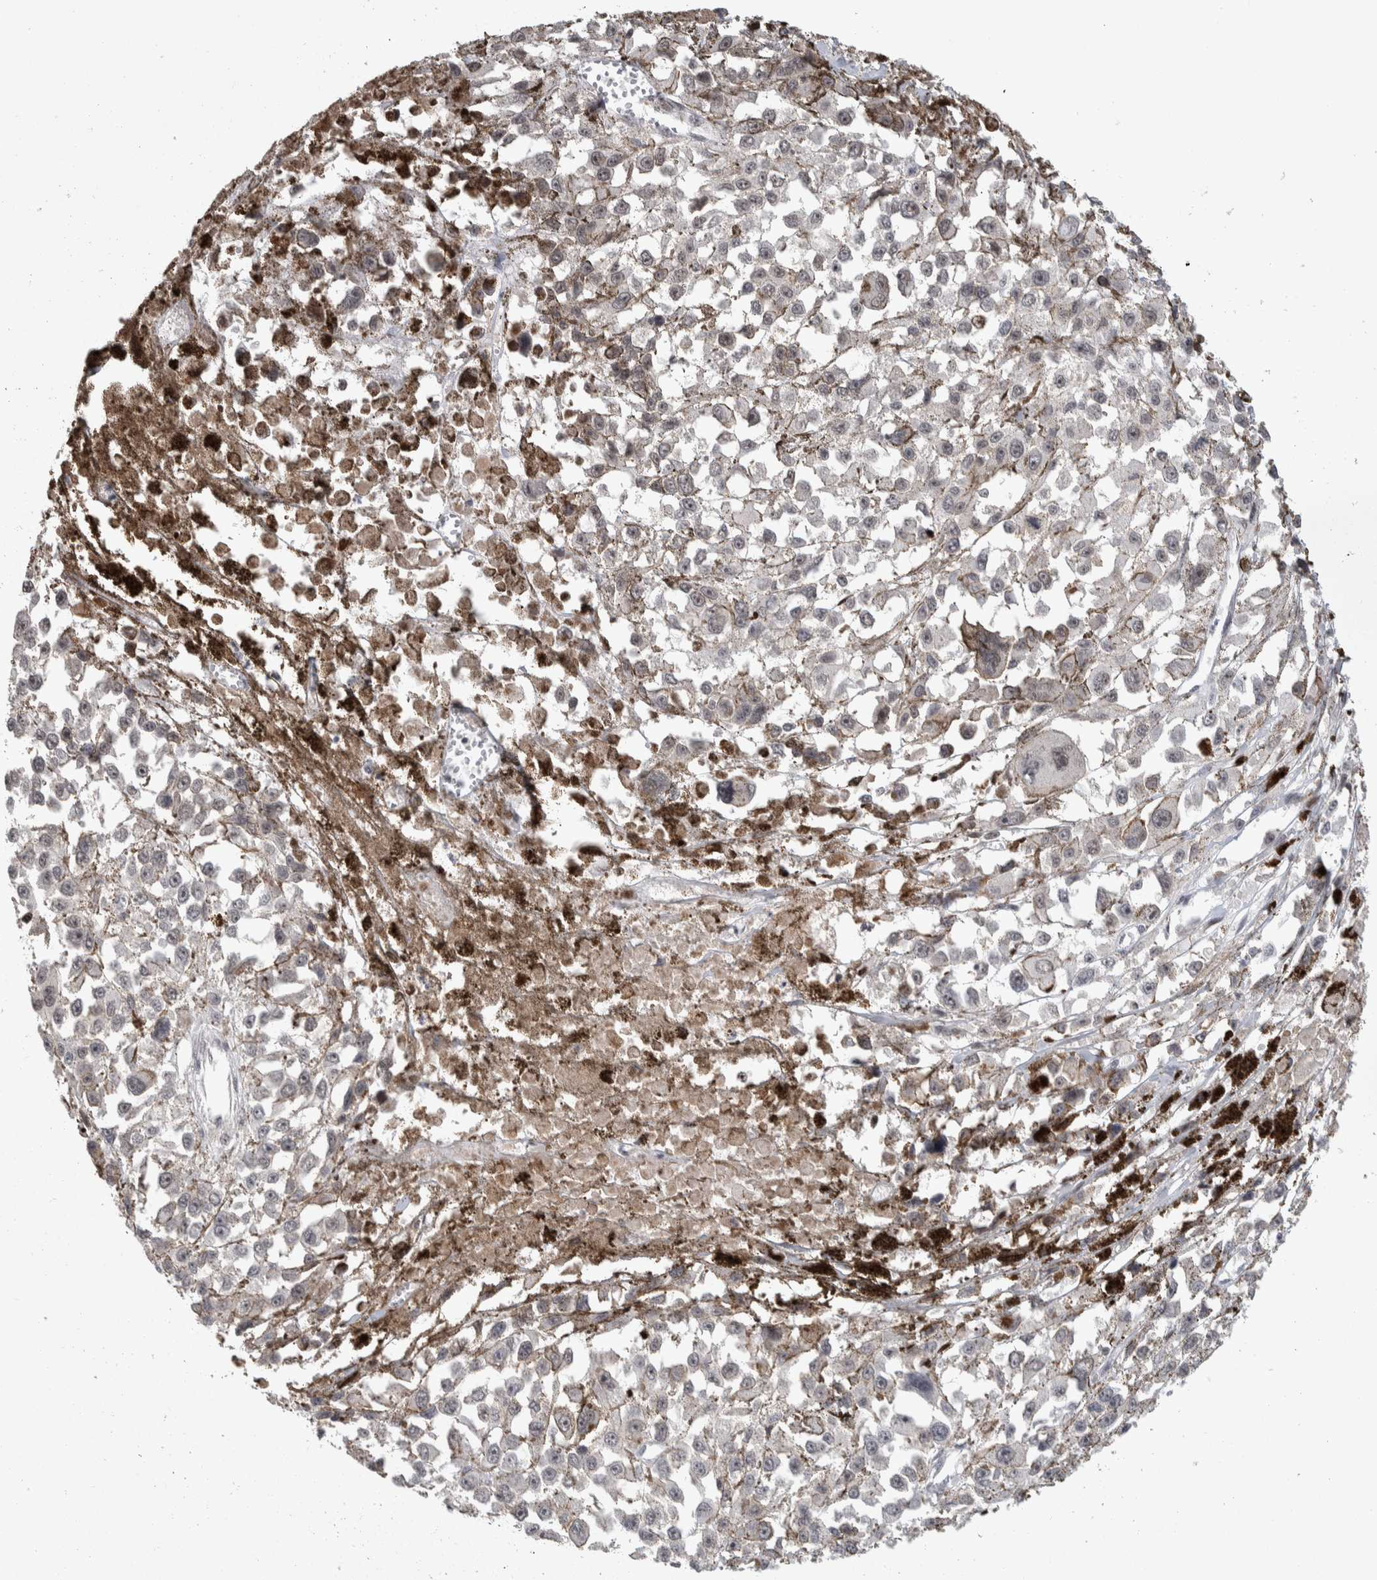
{"staining": {"intensity": "negative", "quantity": "none", "location": "none"}, "tissue": "melanoma", "cell_type": "Tumor cells", "image_type": "cancer", "snomed": [{"axis": "morphology", "description": "Malignant melanoma, Metastatic site"}, {"axis": "topography", "description": "Lymph node"}], "caption": "A histopathology image of melanoma stained for a protein exhibits no brown staining in tumor cells. Nuclei are stained in blue.", "gene": "ZSCAN21", "patient": {"sex": "male", "age": 59}}